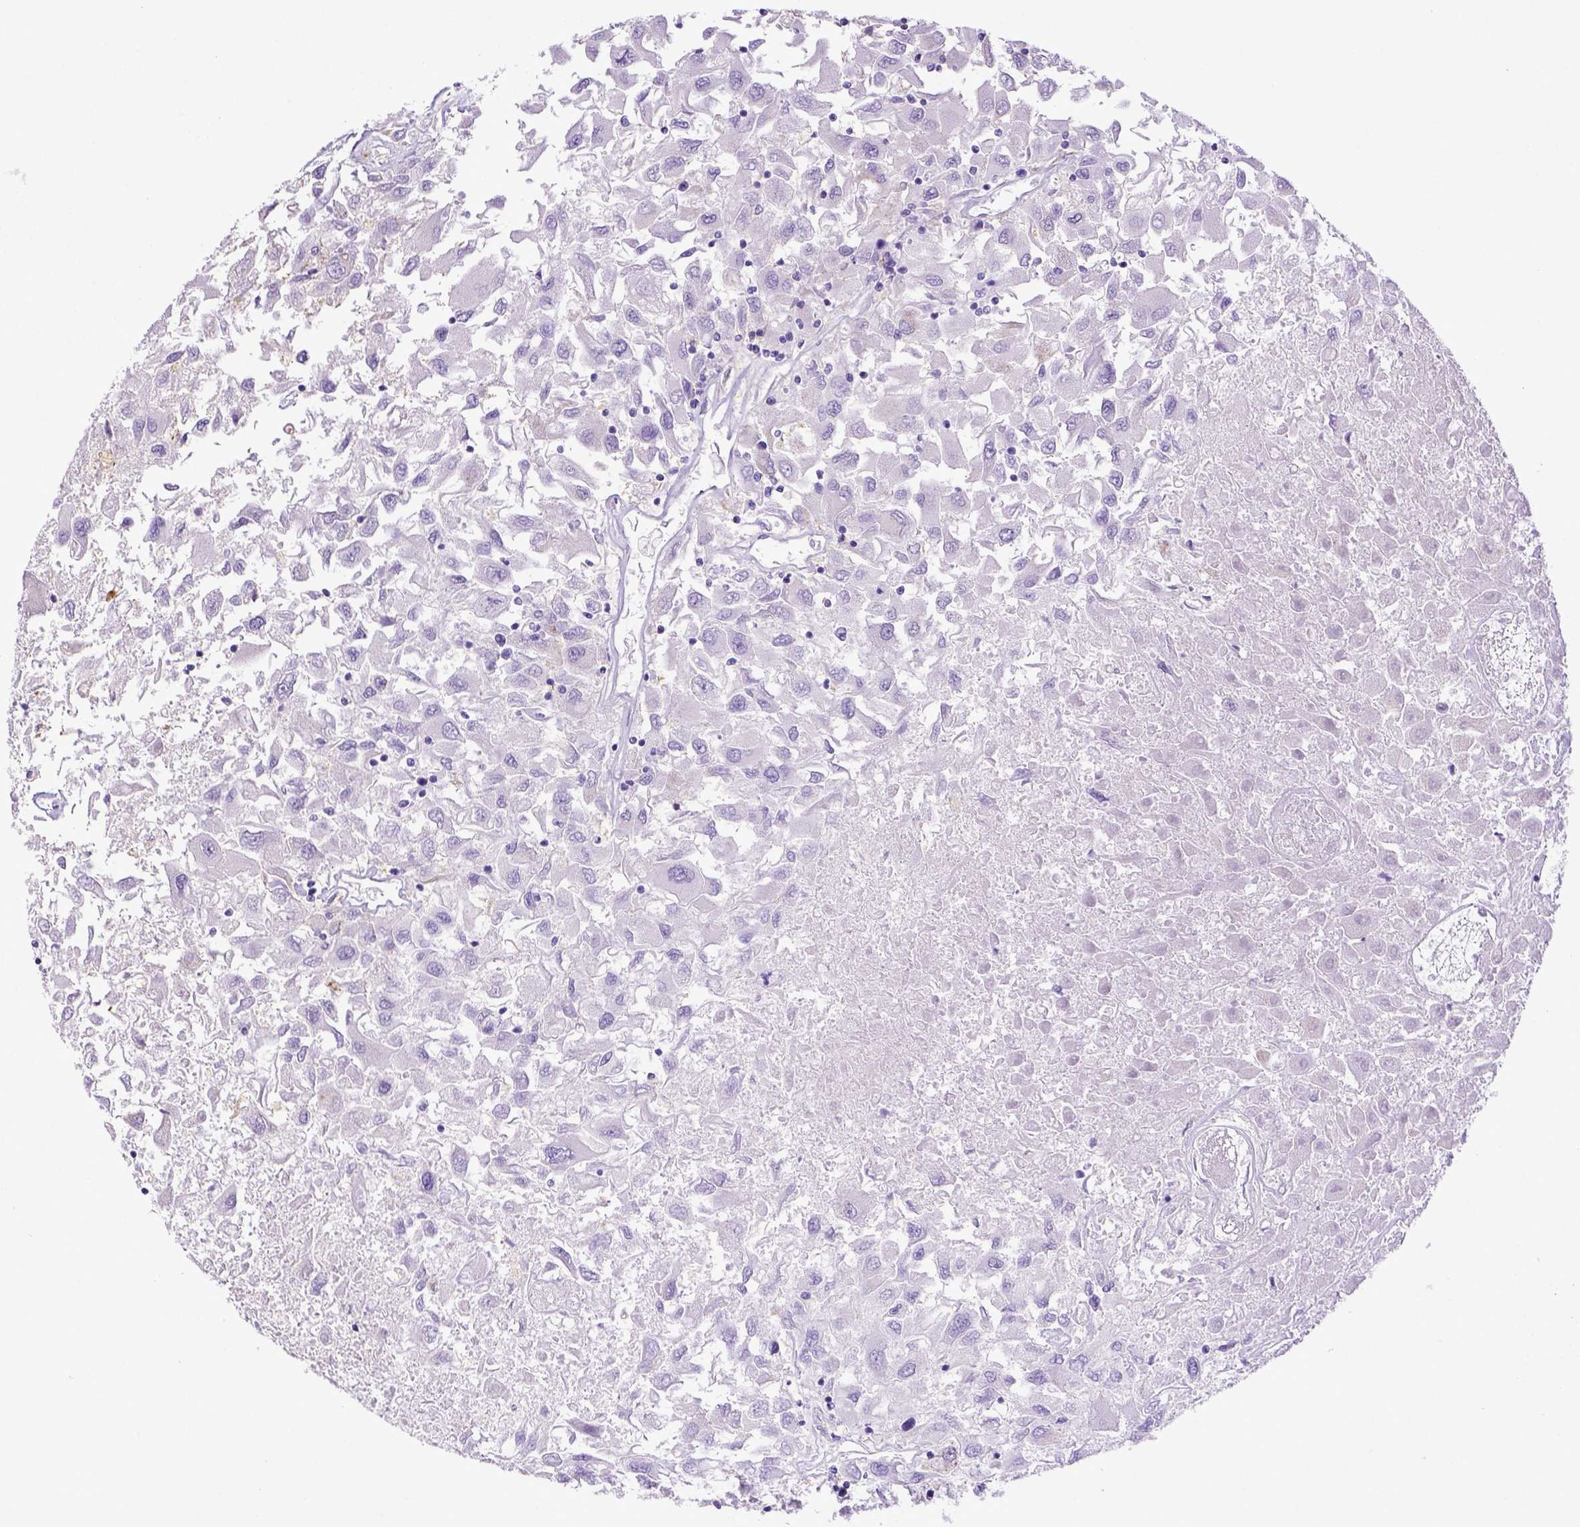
{"staining": {"intensity": "negative", "quantity": "none", "location": "none"}, "tissue": "renal cancer", "cell_type": "Tumor cells", "image_type": "cancer", "snomed": [{"axis": "morphology", "description": "Adenocarcinoma, NOS"}, {"axis": "topography", "description": "Kidney"}], "caption": "Immunohistochemical staining of human renal cancer demonstrates no significant expression in tumor cells.", "gene": "CD68", "patient": {"sex": "female", "age": 76}}